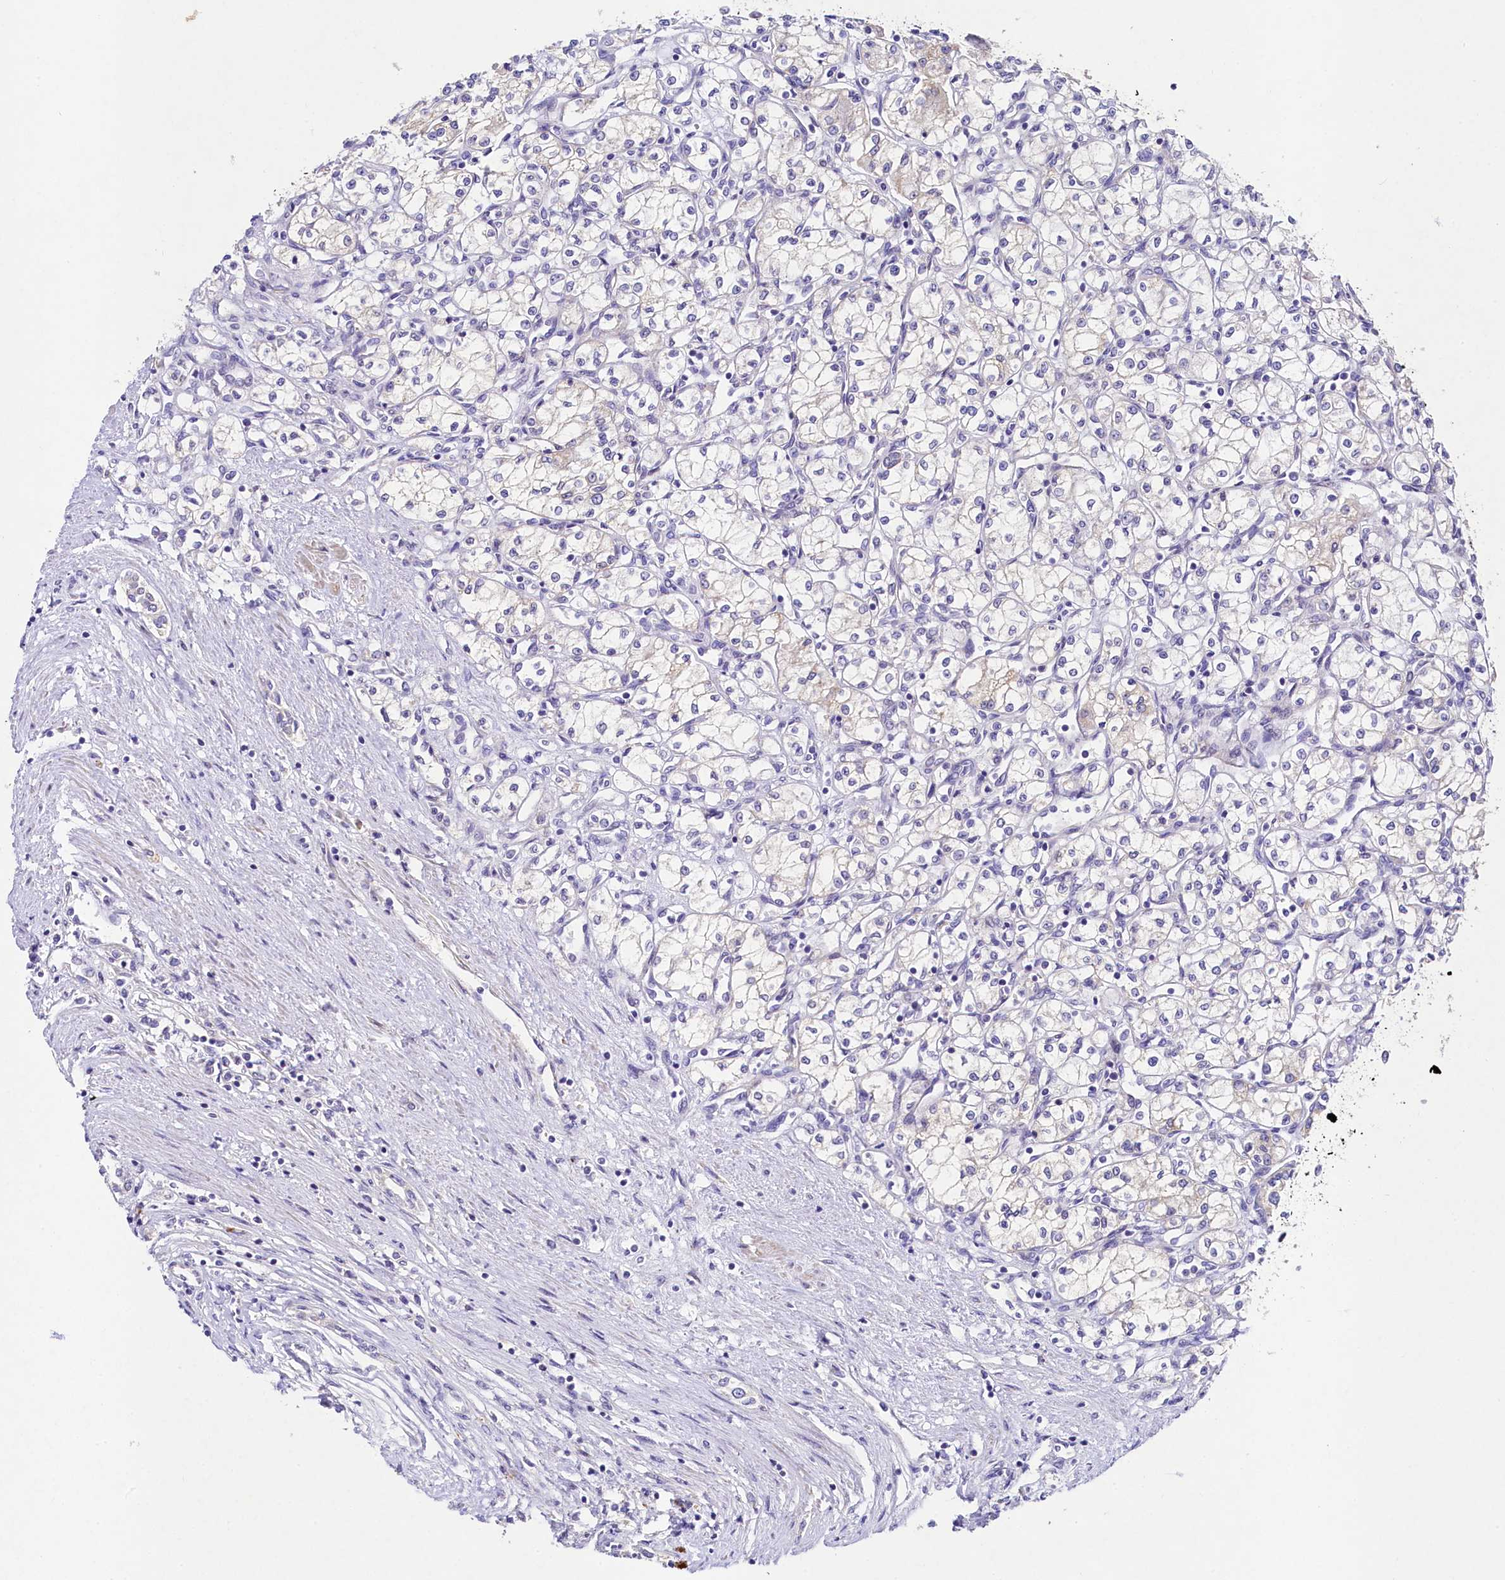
{"staining": {"intensity": "negative", "quantity": "none", "location": "none"}, "tissue": "renal cancer", "cell_type": "Tumor cells", "image_type": "cancer", "snomed": [{"axis": "morphology", "description": "Adenocarcinoma, NOS"}, {"axis": "topography", "description": "Kidney"}], "caption": "Renal cancer was stained to show a protein in brown. There is no significant expression in tumor cells.", "gene": "FXYD6", "patient": {"sex": "male", "age": 59}}